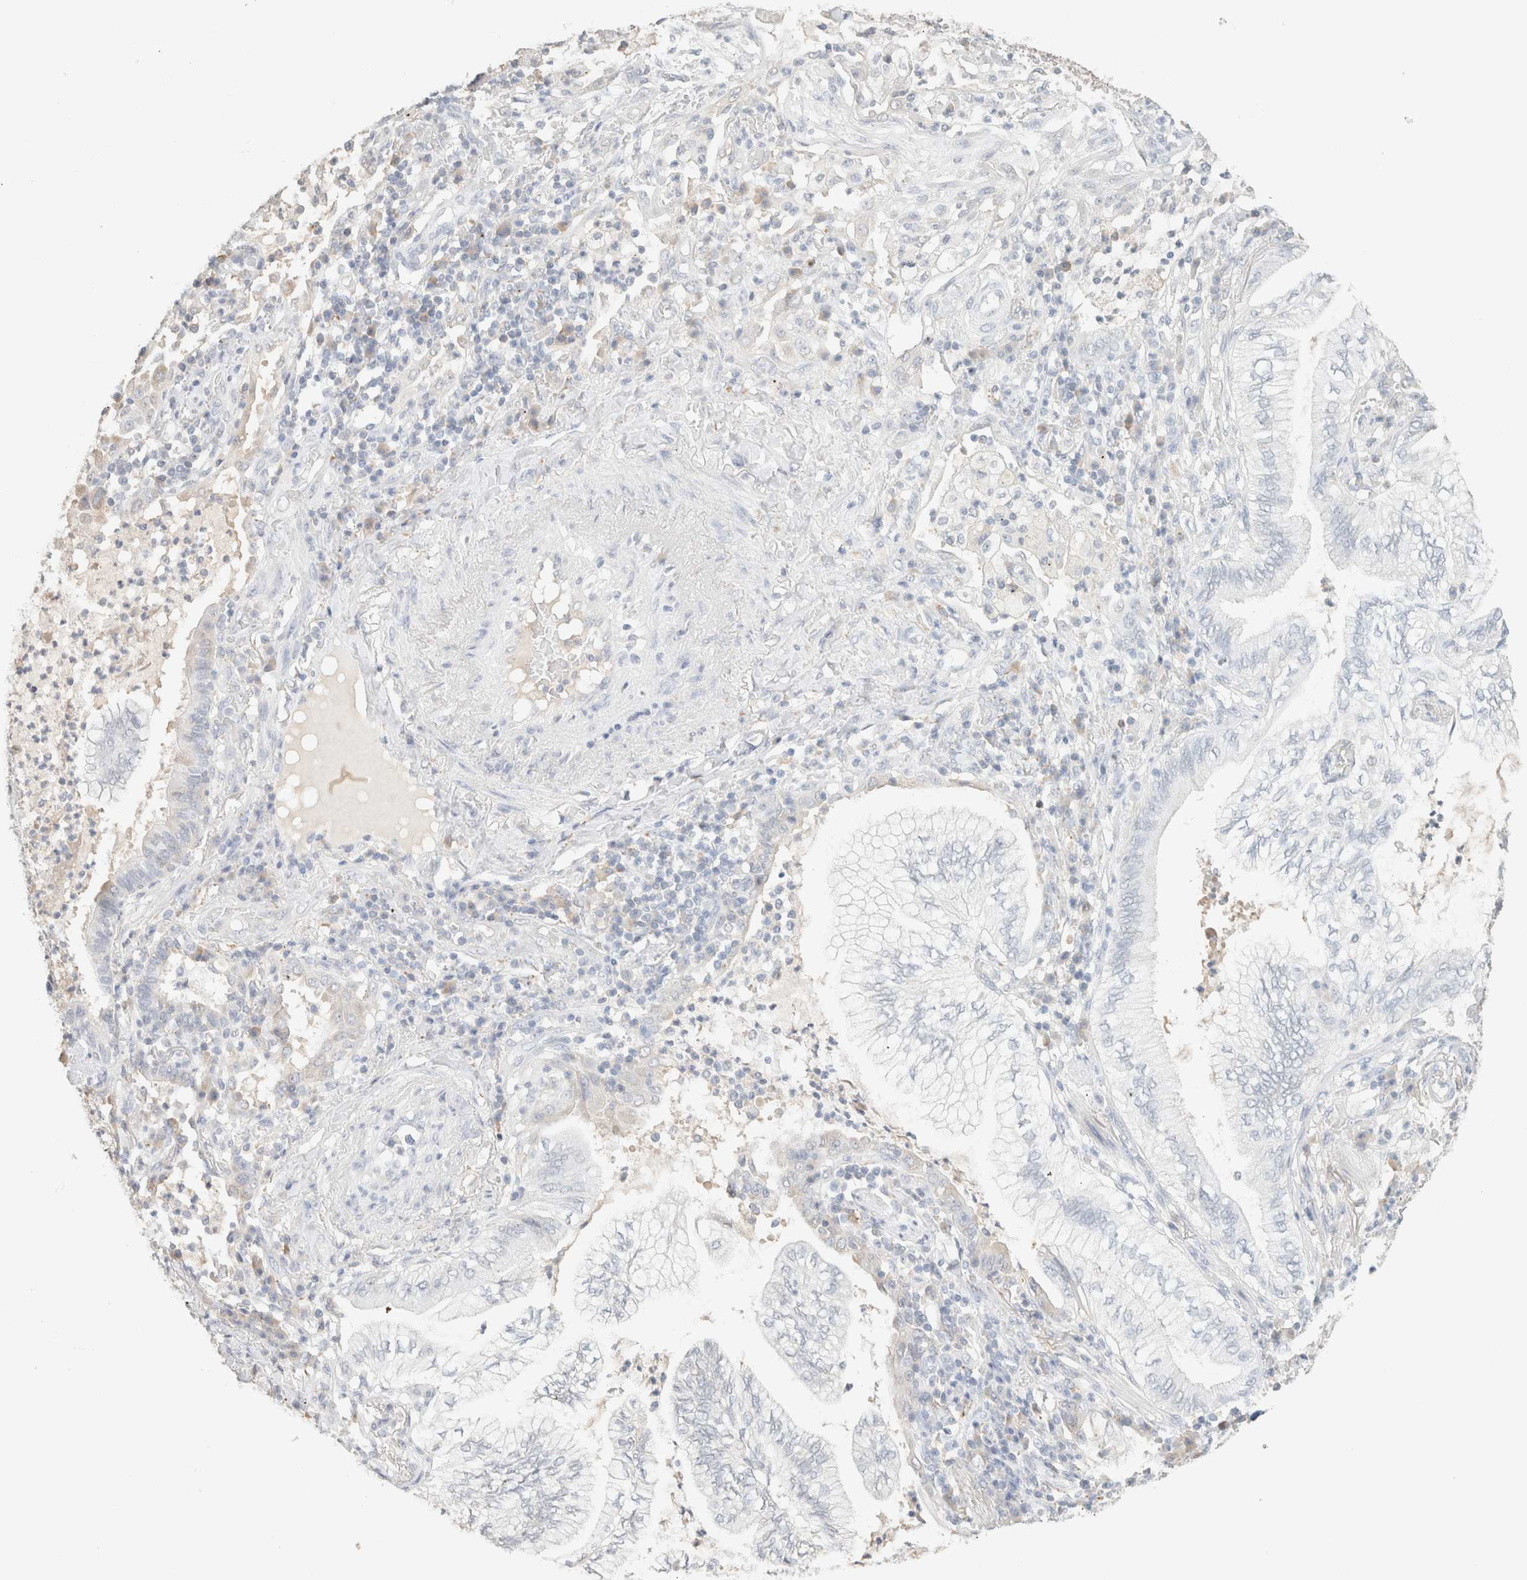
{"staining": {"intensity": "negative", "quantity": "none", "location": "none"}, "tissue": "lung cancer", "cell_type": "Tumor cells", "image_type": "cancer", "snomed": [{"axis": "morphology", "description": "Normal tissue, NOS"}, {"axis": "morphology", "description": "Adenocarcinoma, NOS"}, {"axis": "topography", "description": "Bronchus"}, {"axis": "topography", "description": "Lung"}], "caption": "This is an IHC histopathology image of lung cancer (adenocarcinoma). There is no positivity in tumor cells.", "gene": "CPA1", "patient": {"sex": "female", "age": 70}}